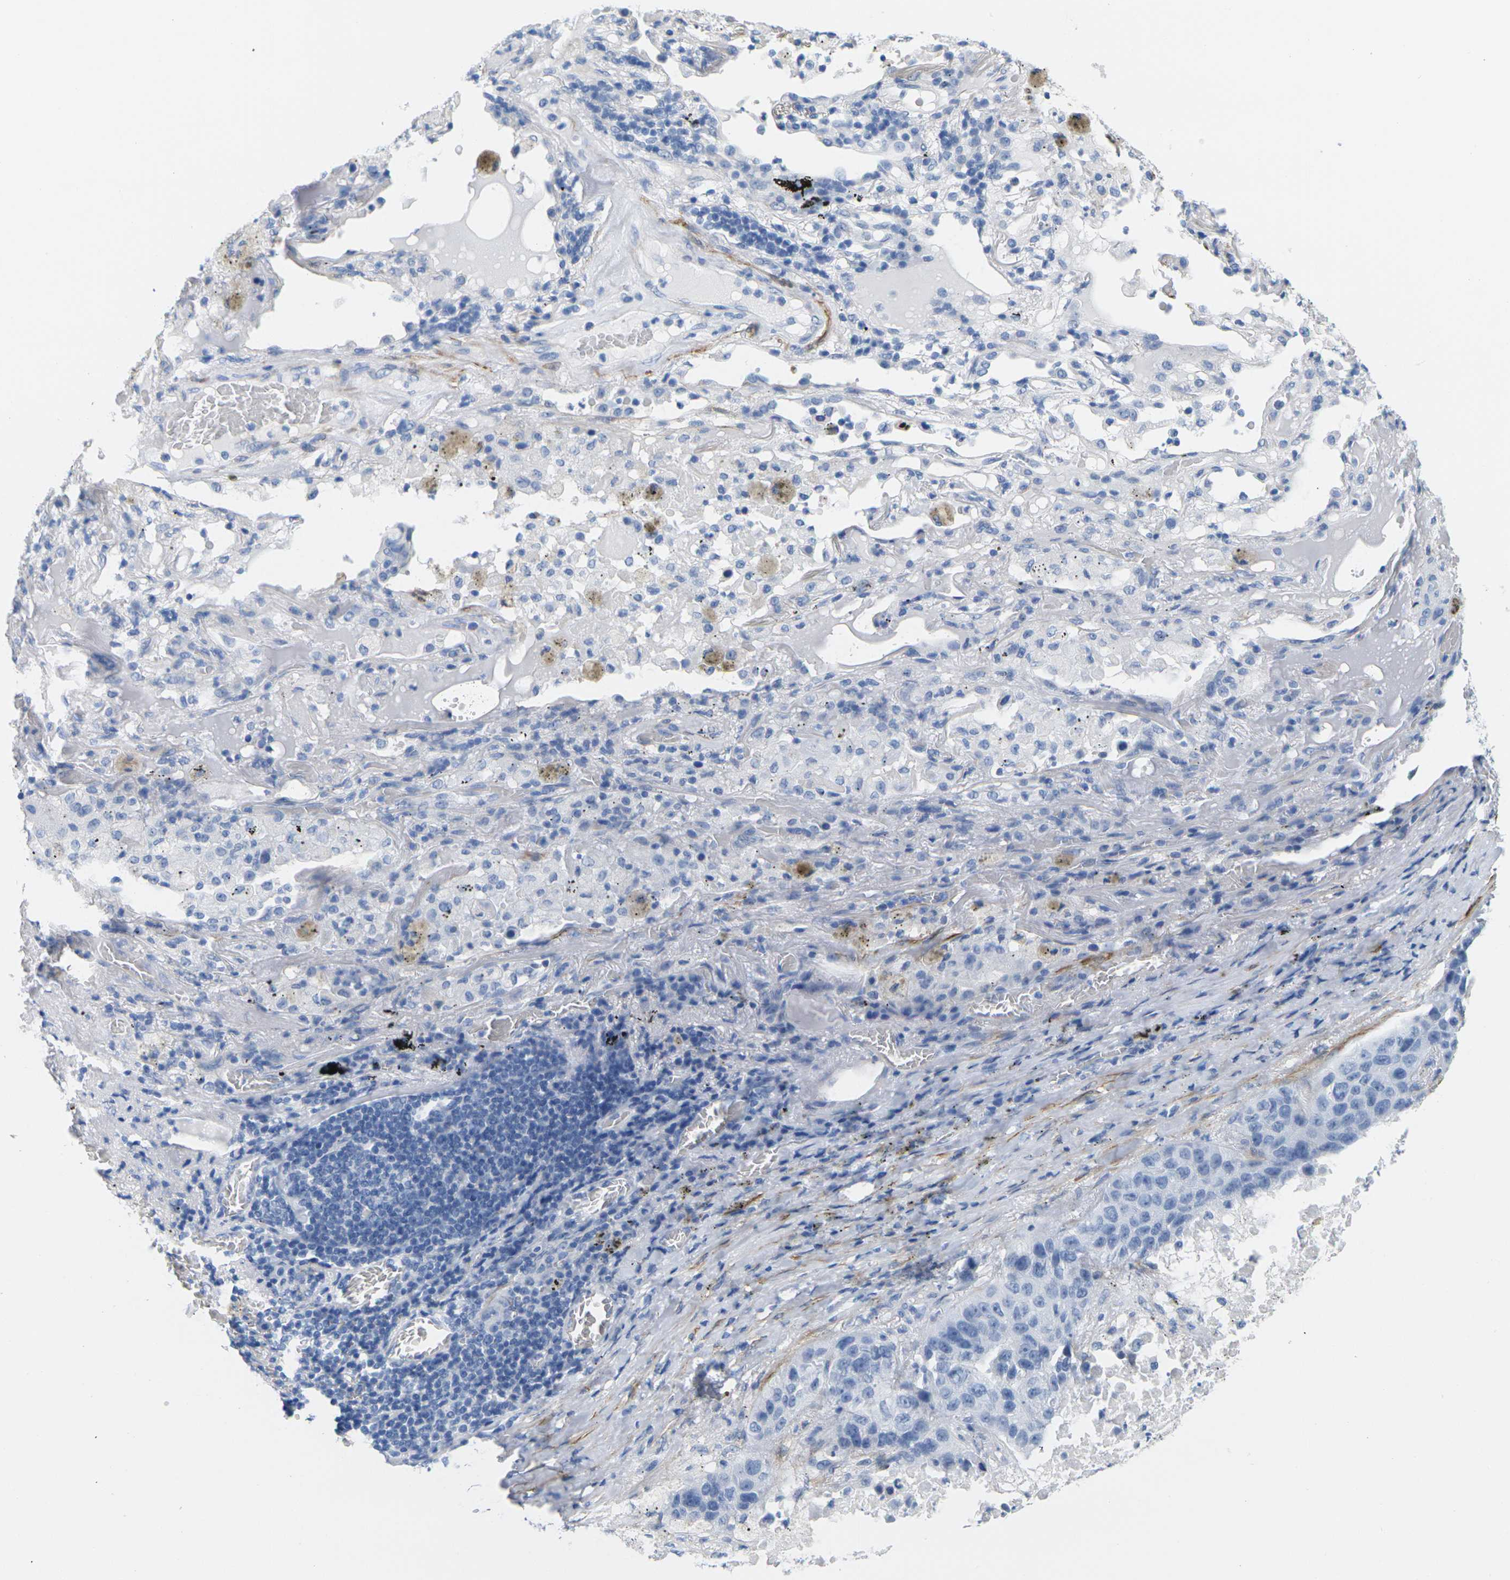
{"staining": {"intensity": "negative", "quantity": "none", "location": "none"}, "tissue": "lung cancer", "cell_type": "Tumor cells", "image_type": "cancer", "snomed": [{"axis": "morphology", "description": "Squamous cell carcinoma, NOS"}, {"axis": "topography", "description": "Lung"}], "caption": "Tumor cells are negative for brown protein staining in lung squamous cell carcinoma.", "gene": "CNN1", "patient": {"sex": "male", "age": 57}}